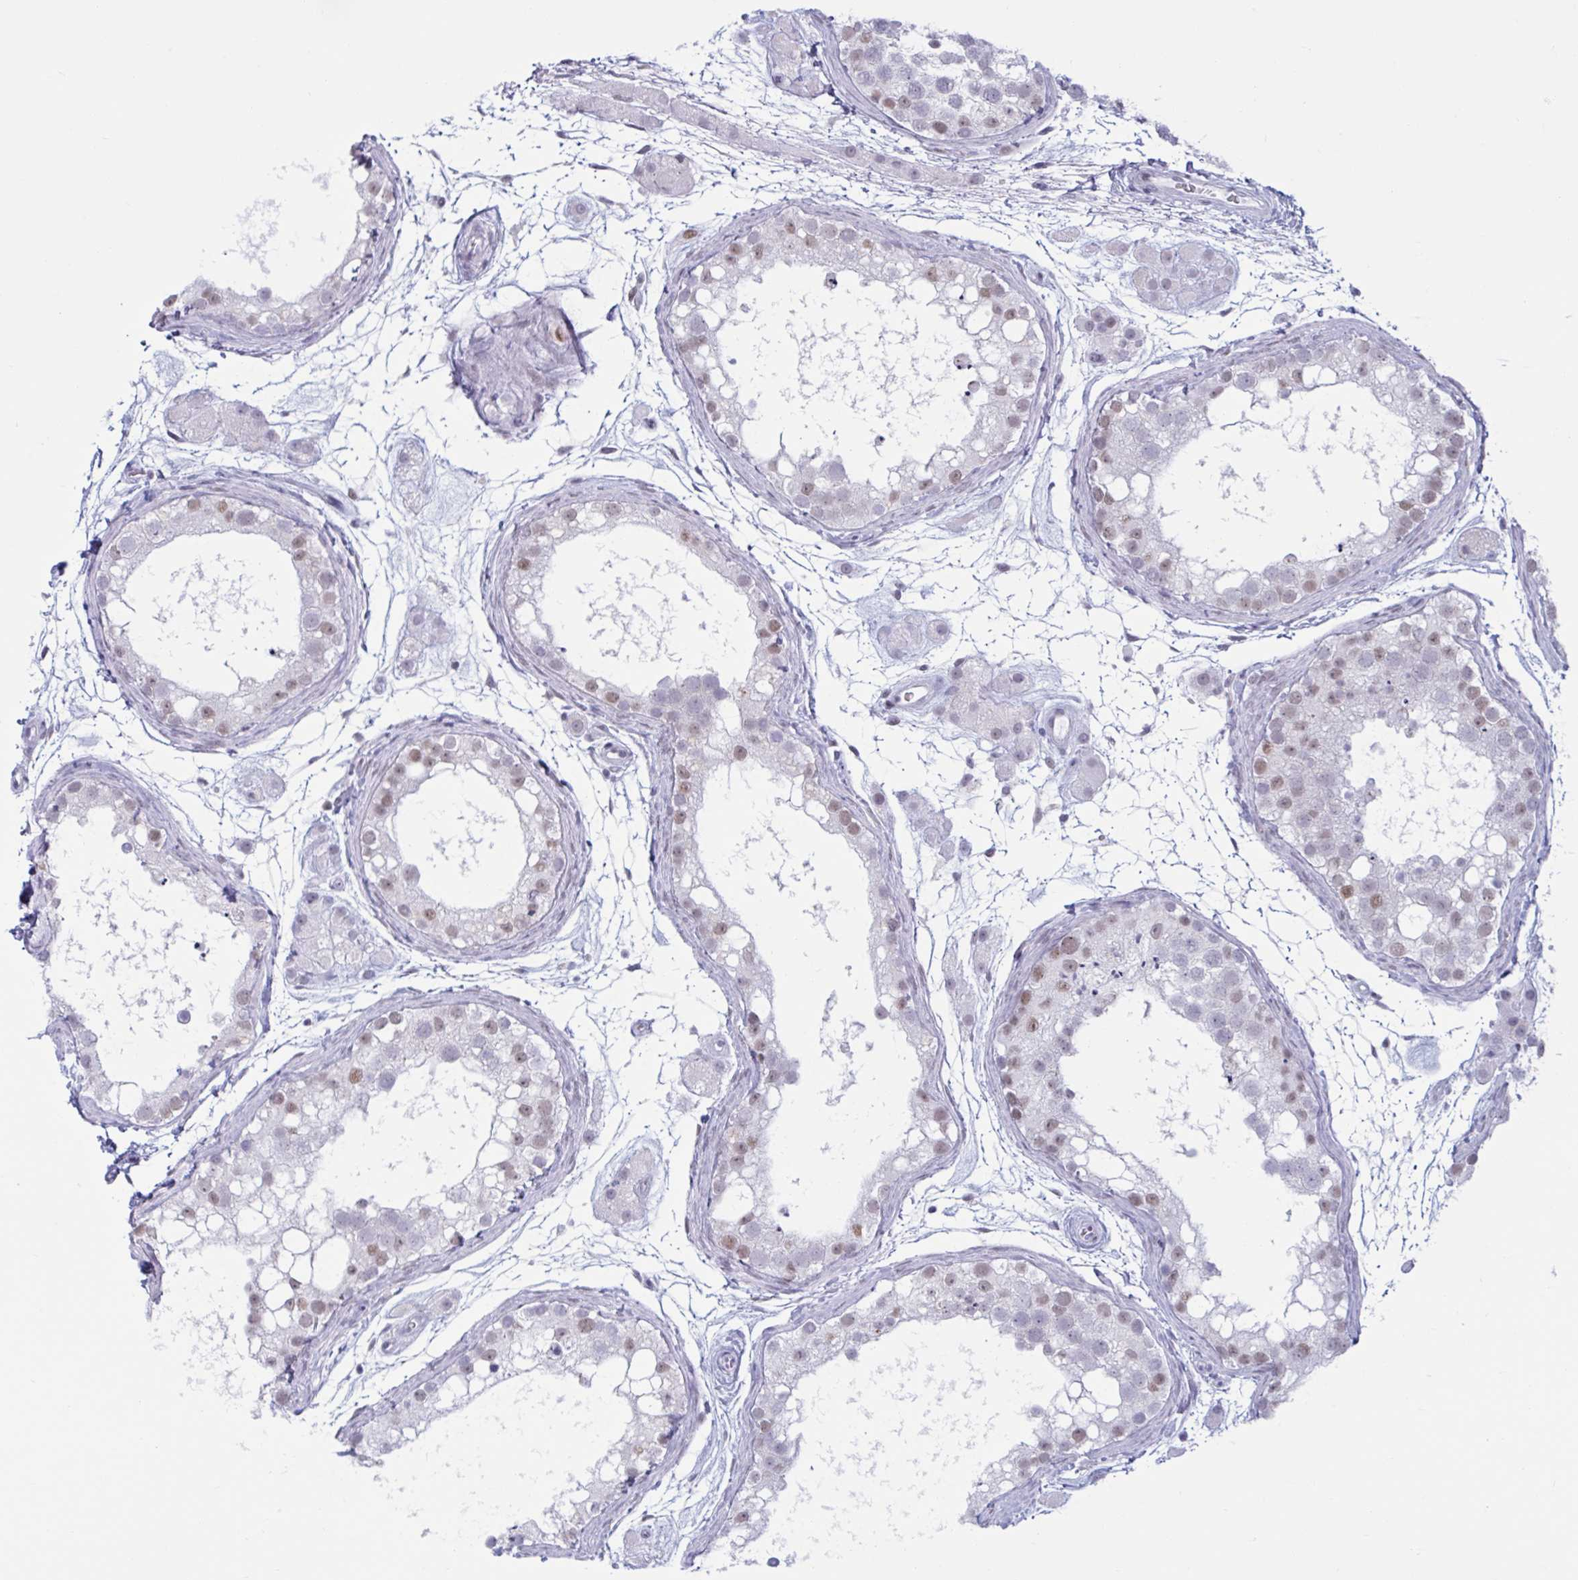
{"staining": {"intensity": "weak", "quantity": "25%-75%", "location": "nuclear"}, "tissue": "testis", "cell_type": "Cells in seminiferous ducts", "image_type": "normal", "snomed": [{"axis": "morphology", "description": "Normal tissue, NOS"}, {"axis": "topography", "description": "Testis"}], "caption": "Cells in seminiferous ducts display low levels of weak nuclear staining in about 25%-75% of cells in normal human testis.", "gene": "MSMB", "patient": {"sex": "male", "age": 41}}